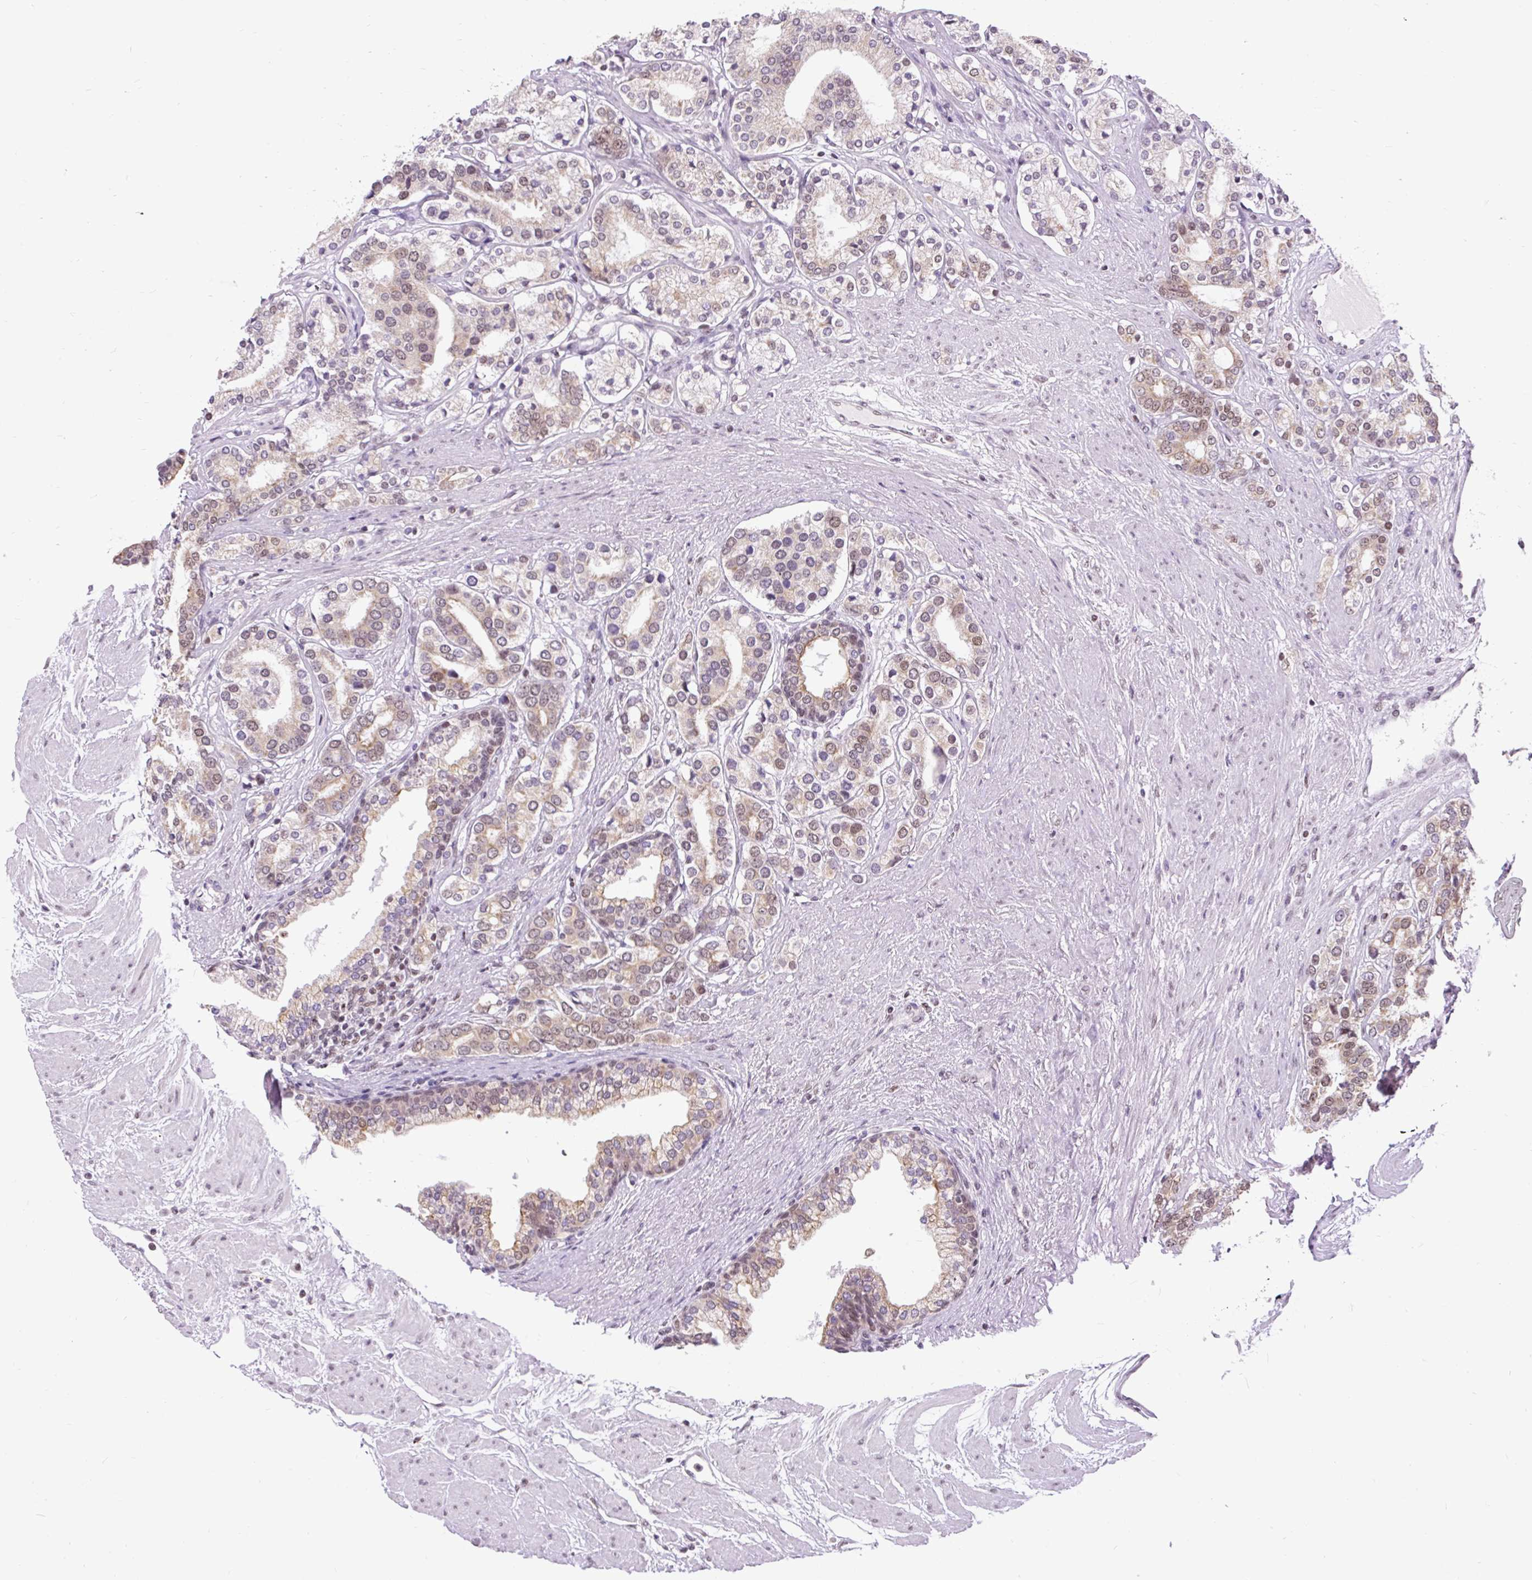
{"staining": {"intensity": "weak", "quantity": "25%-75%", "location": "cytoplasmic/membranous,nuclear"}, "tissue": "prostate cancer", "cell_type": "Tumor cells", "image_type": "cancer", "snomed": [{"axis": "morphology", "description": "Adenocarcinoma, High grade"}, {"axis": "topography", "description": "Prostate"}], "caption": "A brown stain shows weak cytoplasmic/membranous and nuclear expression of a protein in human prostate cancer (high-grade adenocarcinoma) tumor cells.", "gene": "ZNF672", "patient": {"sex": "male", "age": 58}}